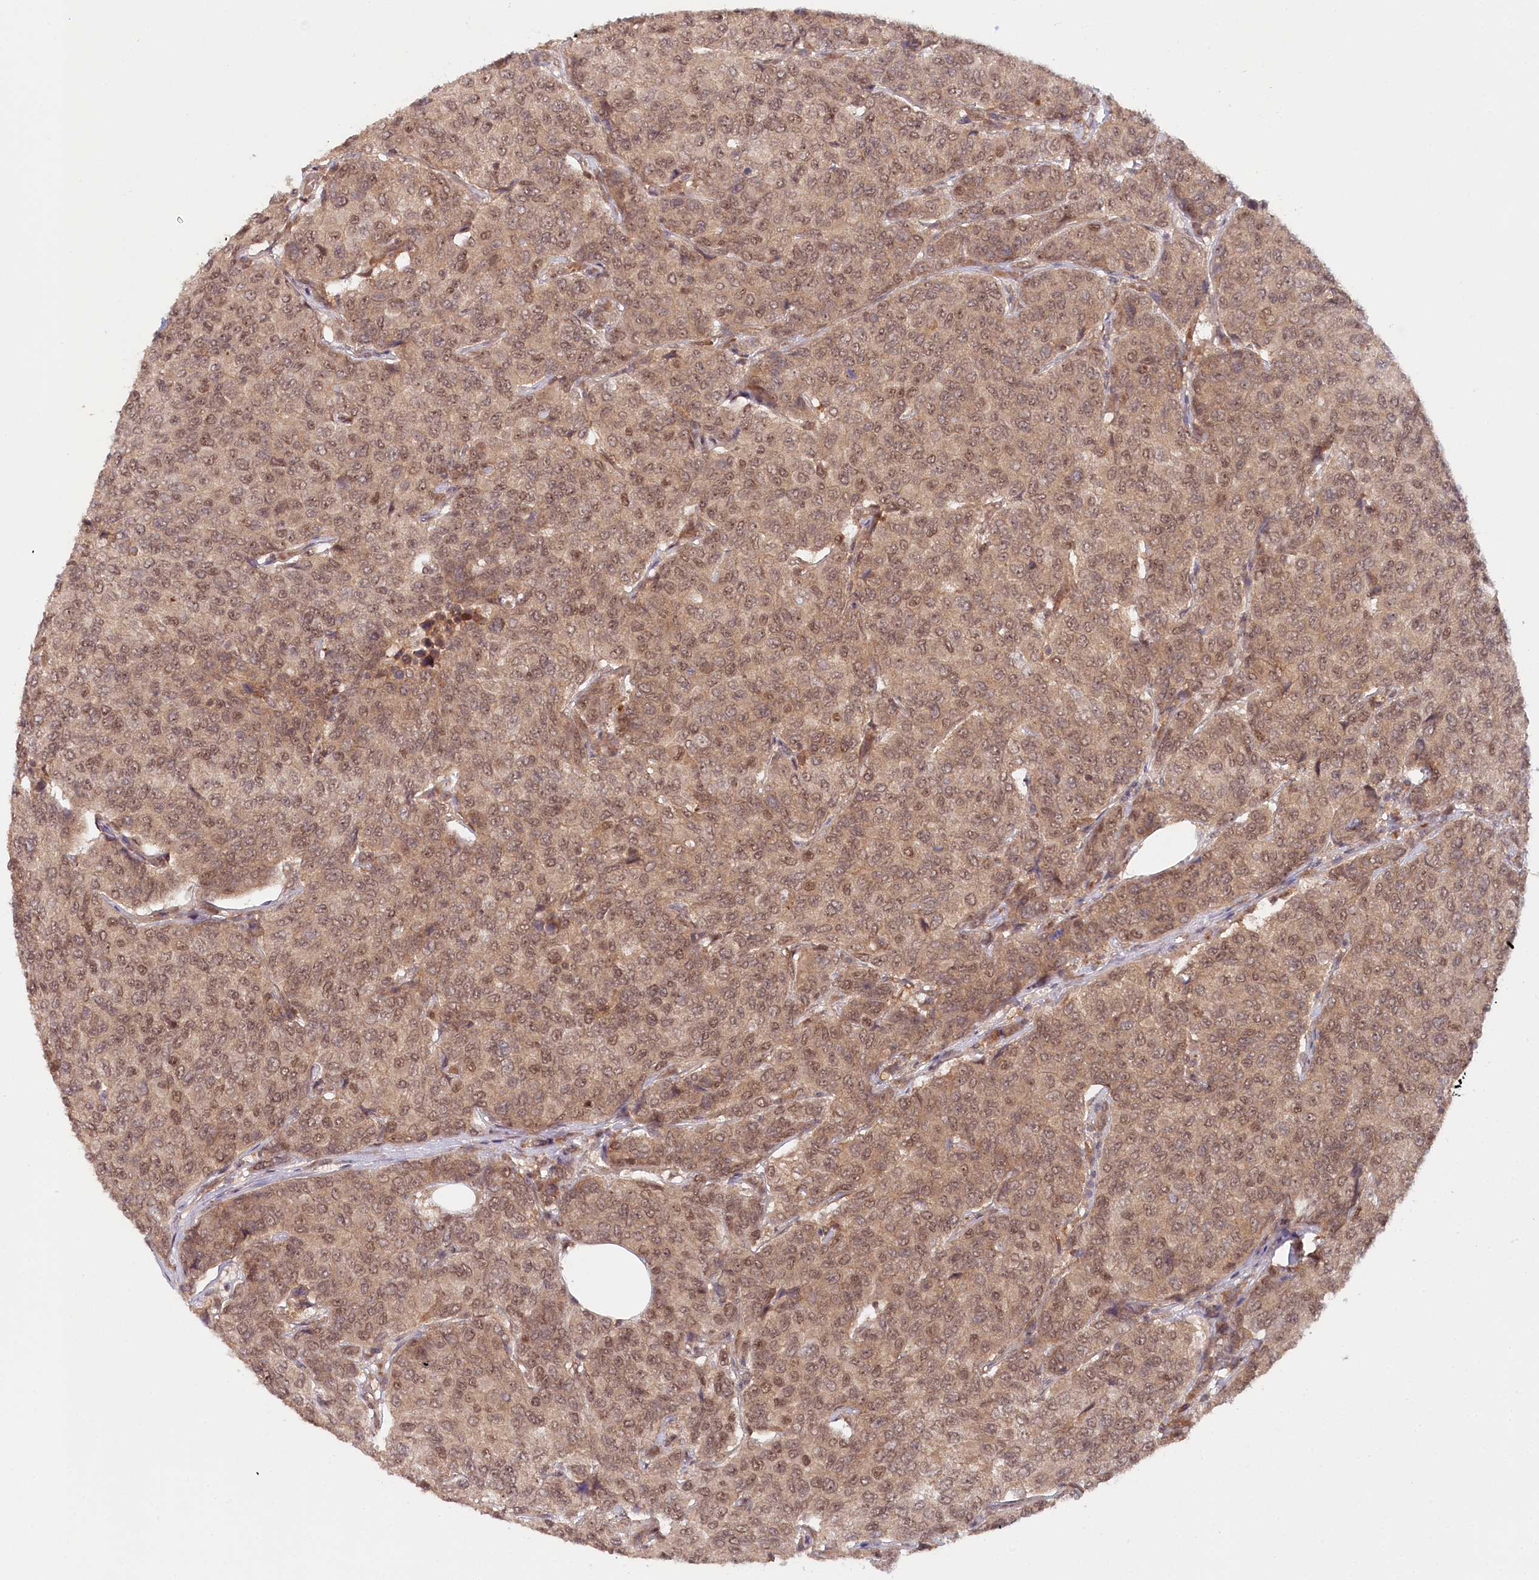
{"staining": {"intensity": "moderate", "quantity": ">75%", "location": "cytoplasmic/membranous,nuclear"}, "tissue": "breast cancer", "cell_type": "Tumor cells", "image_type": "cancer", "snomed": [{"axis": "morphology", "description": "Duct carcinoma"}, {"axis": "topography", "description": "Breast"}], "caption": "This micrograph reveals breast cancer stained with IHC to label a protein in brown. The cytoplasmic/membranous and nuclear of tumor cells show moderate positivity for the protein. Nuclei are counter-stained blue.", "gene": "CCDC65", "patient": {"sex": "female", "age": 55}}